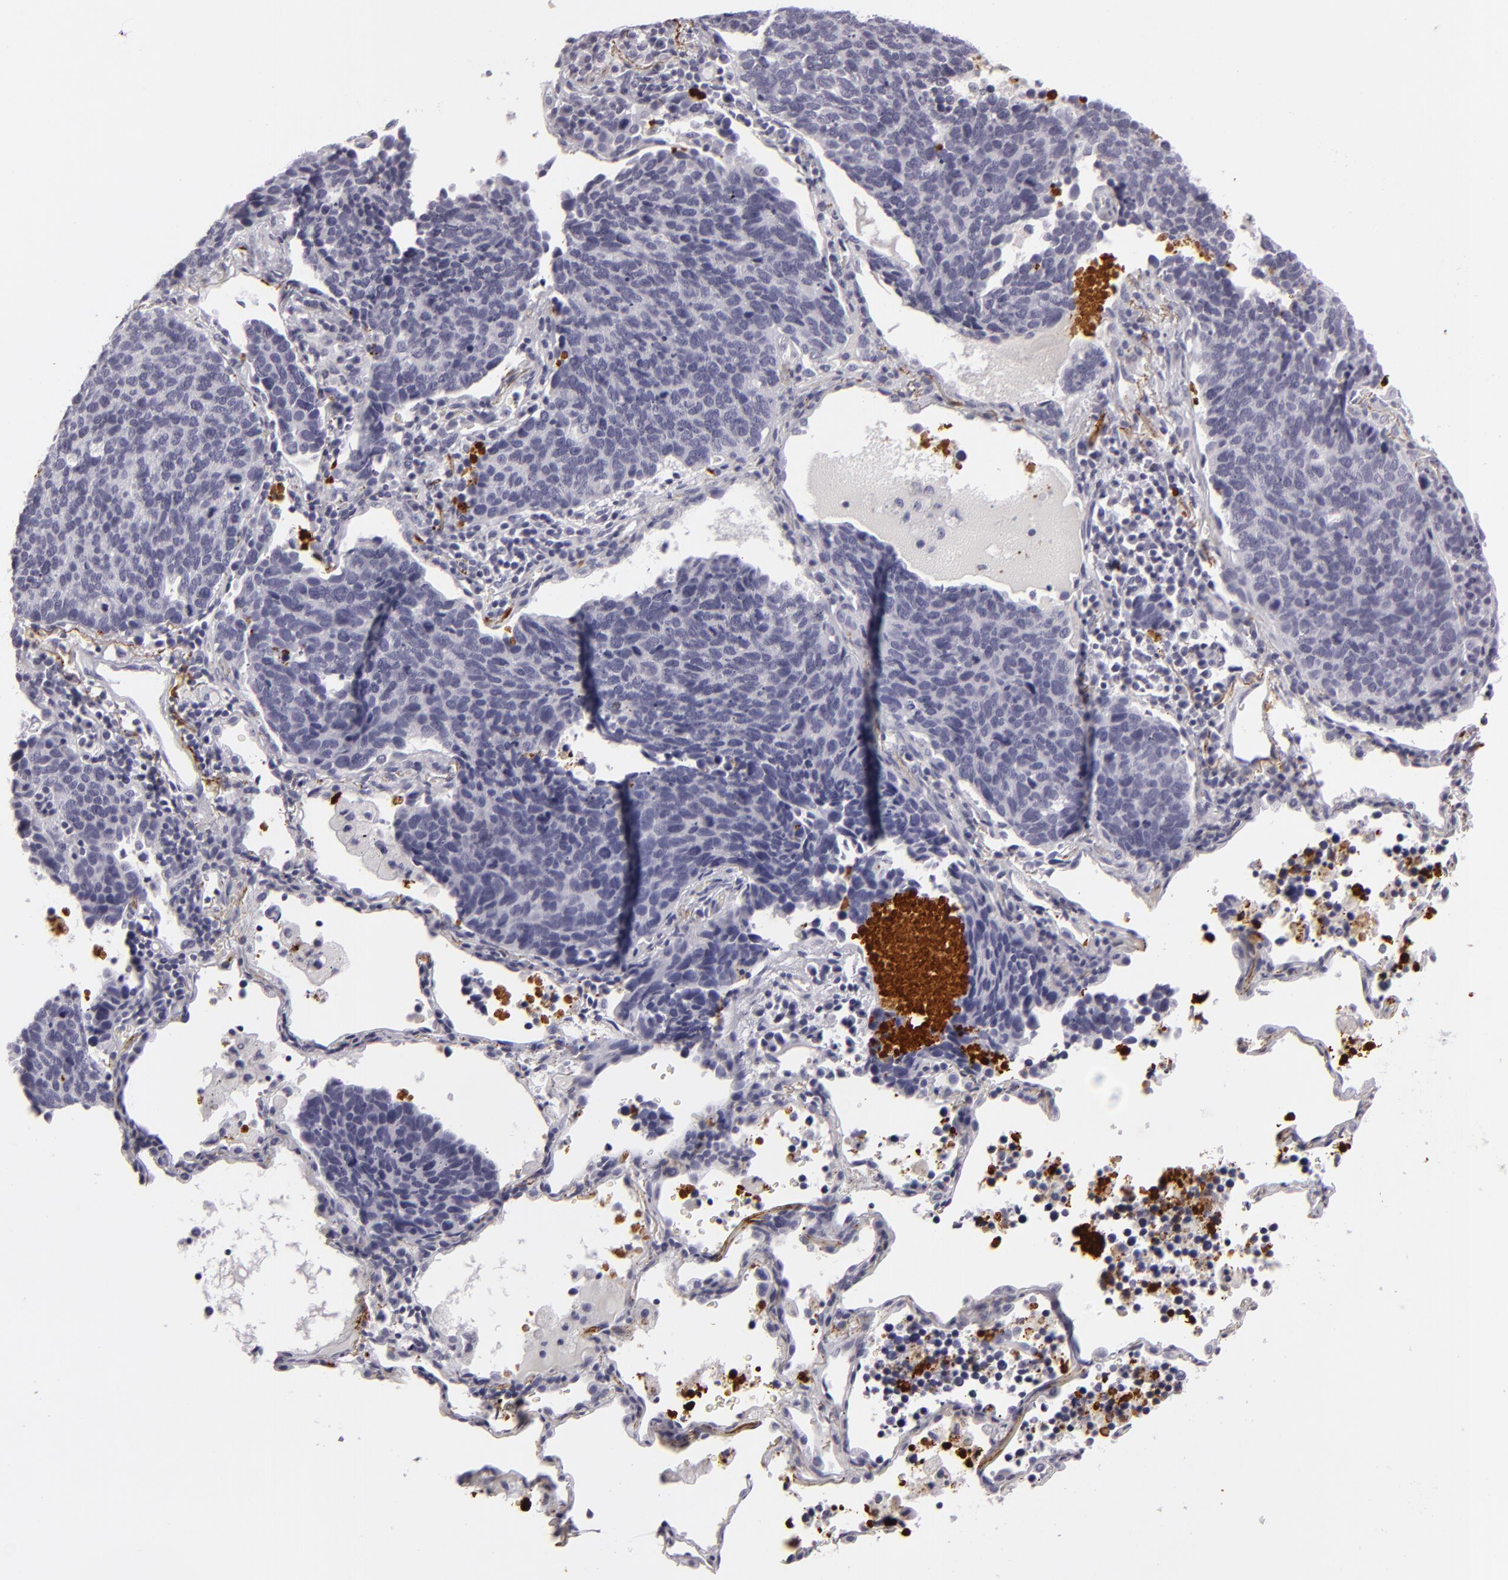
{"staining": {"intensity": "negative", "quantity": "none", "location": "none"}, "tissue": "lung cancer", "cell_type": "Tumor cells", "image_type": "cancer", "snomed": [{"axis": "morphology", "description": "Neoplasm, malignant, NOS"}, {"axis": "topography", "description": "Lung"}], "caption": "Immunohistochemistry of human lung cancer (malignant neoplasm) exhibits no expression in tumor cells.", "gene": "C9", "patient": {"sex": "female", "age": 75}}